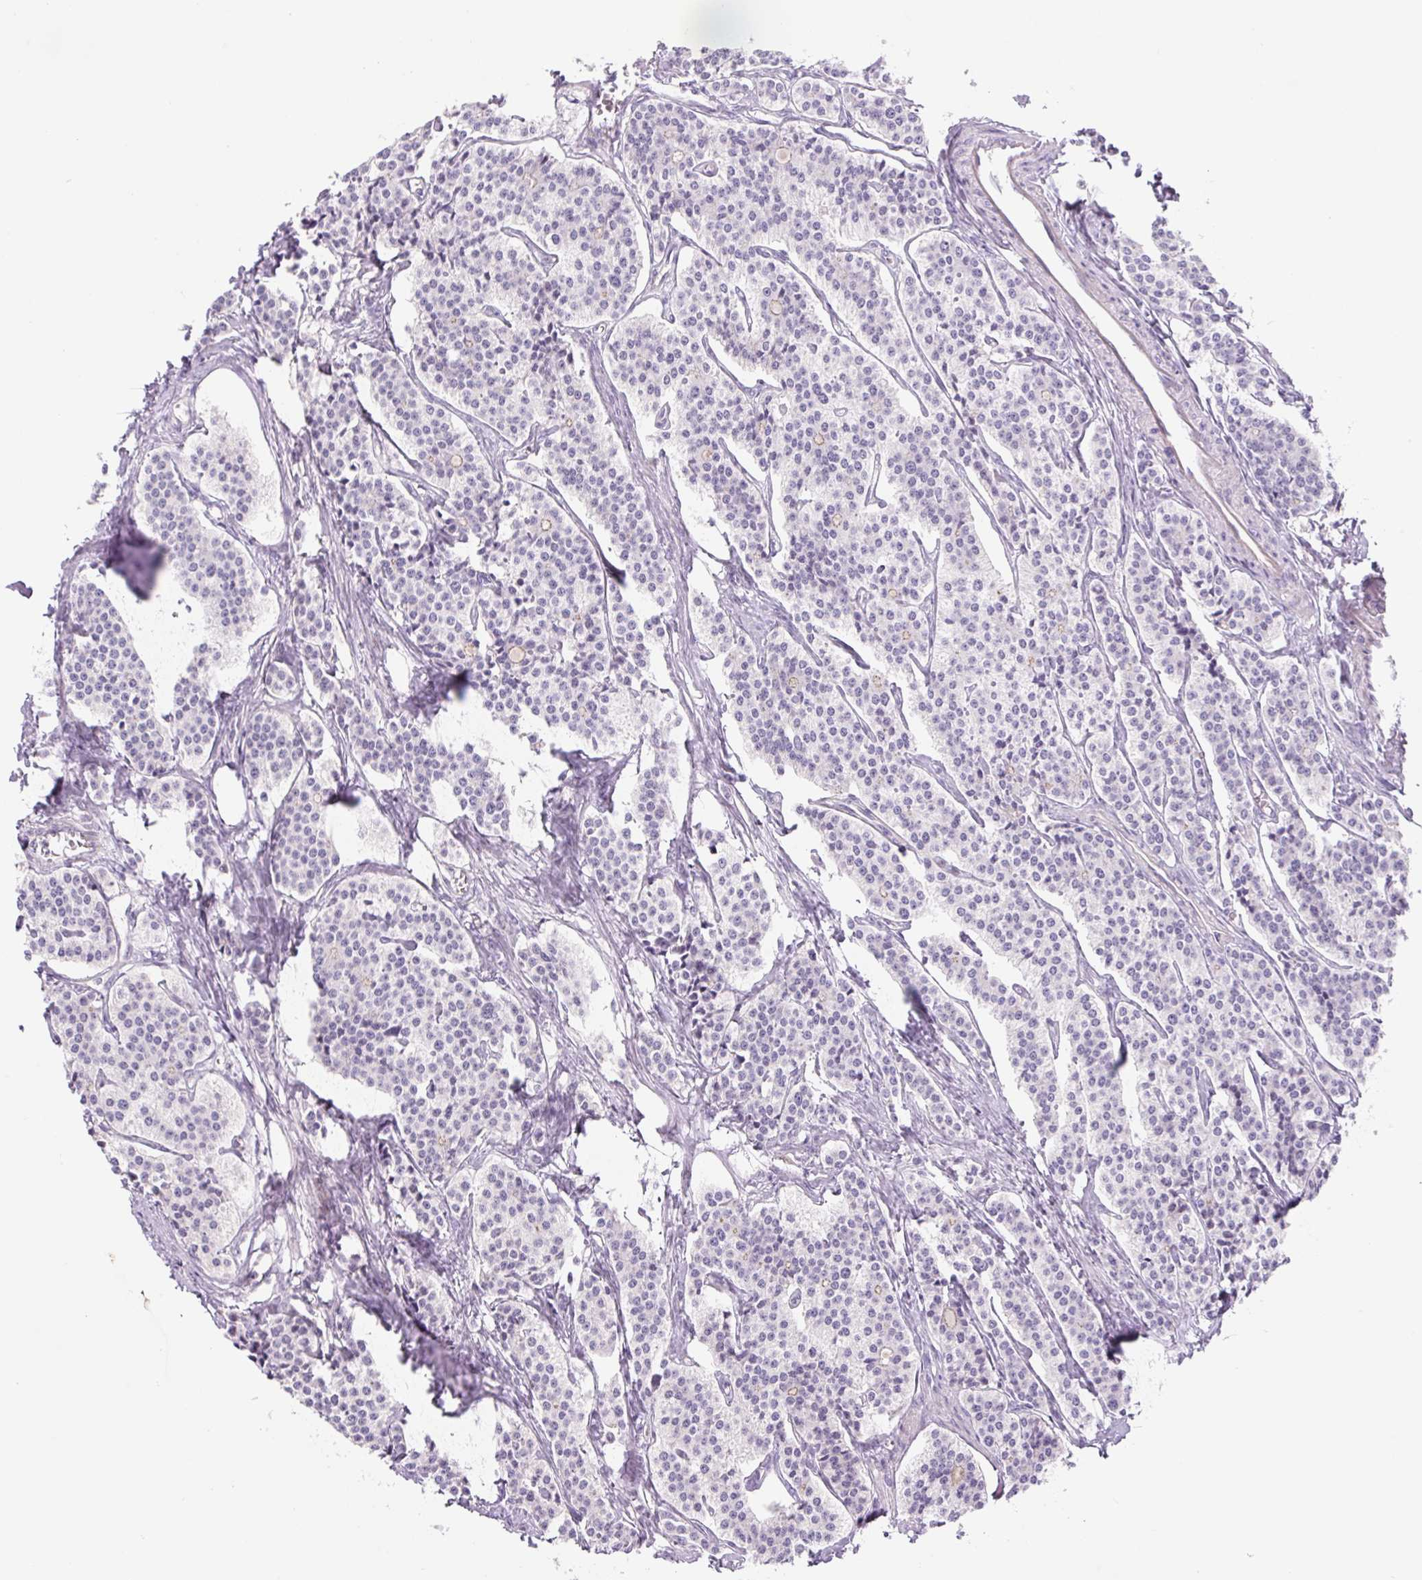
{"staining": {"intensity": "negative", "quantity": "none", "location": "none"}, "tissue": "carcinoid", "cell_type": "Tumor cells", "image_type": "cancer", "snomed": [{"axis": "morphology", "description": "Carcinoid, malignant, NOS"}, {"axis": "topography", "description": "Small intestine"}], "caption": "A photomicrograph of carcinoid stained for a protein demonstrates no brown staining in tumor cells.", "gene": "DISP3", "patient": {"sex": "male", "age": 63}}